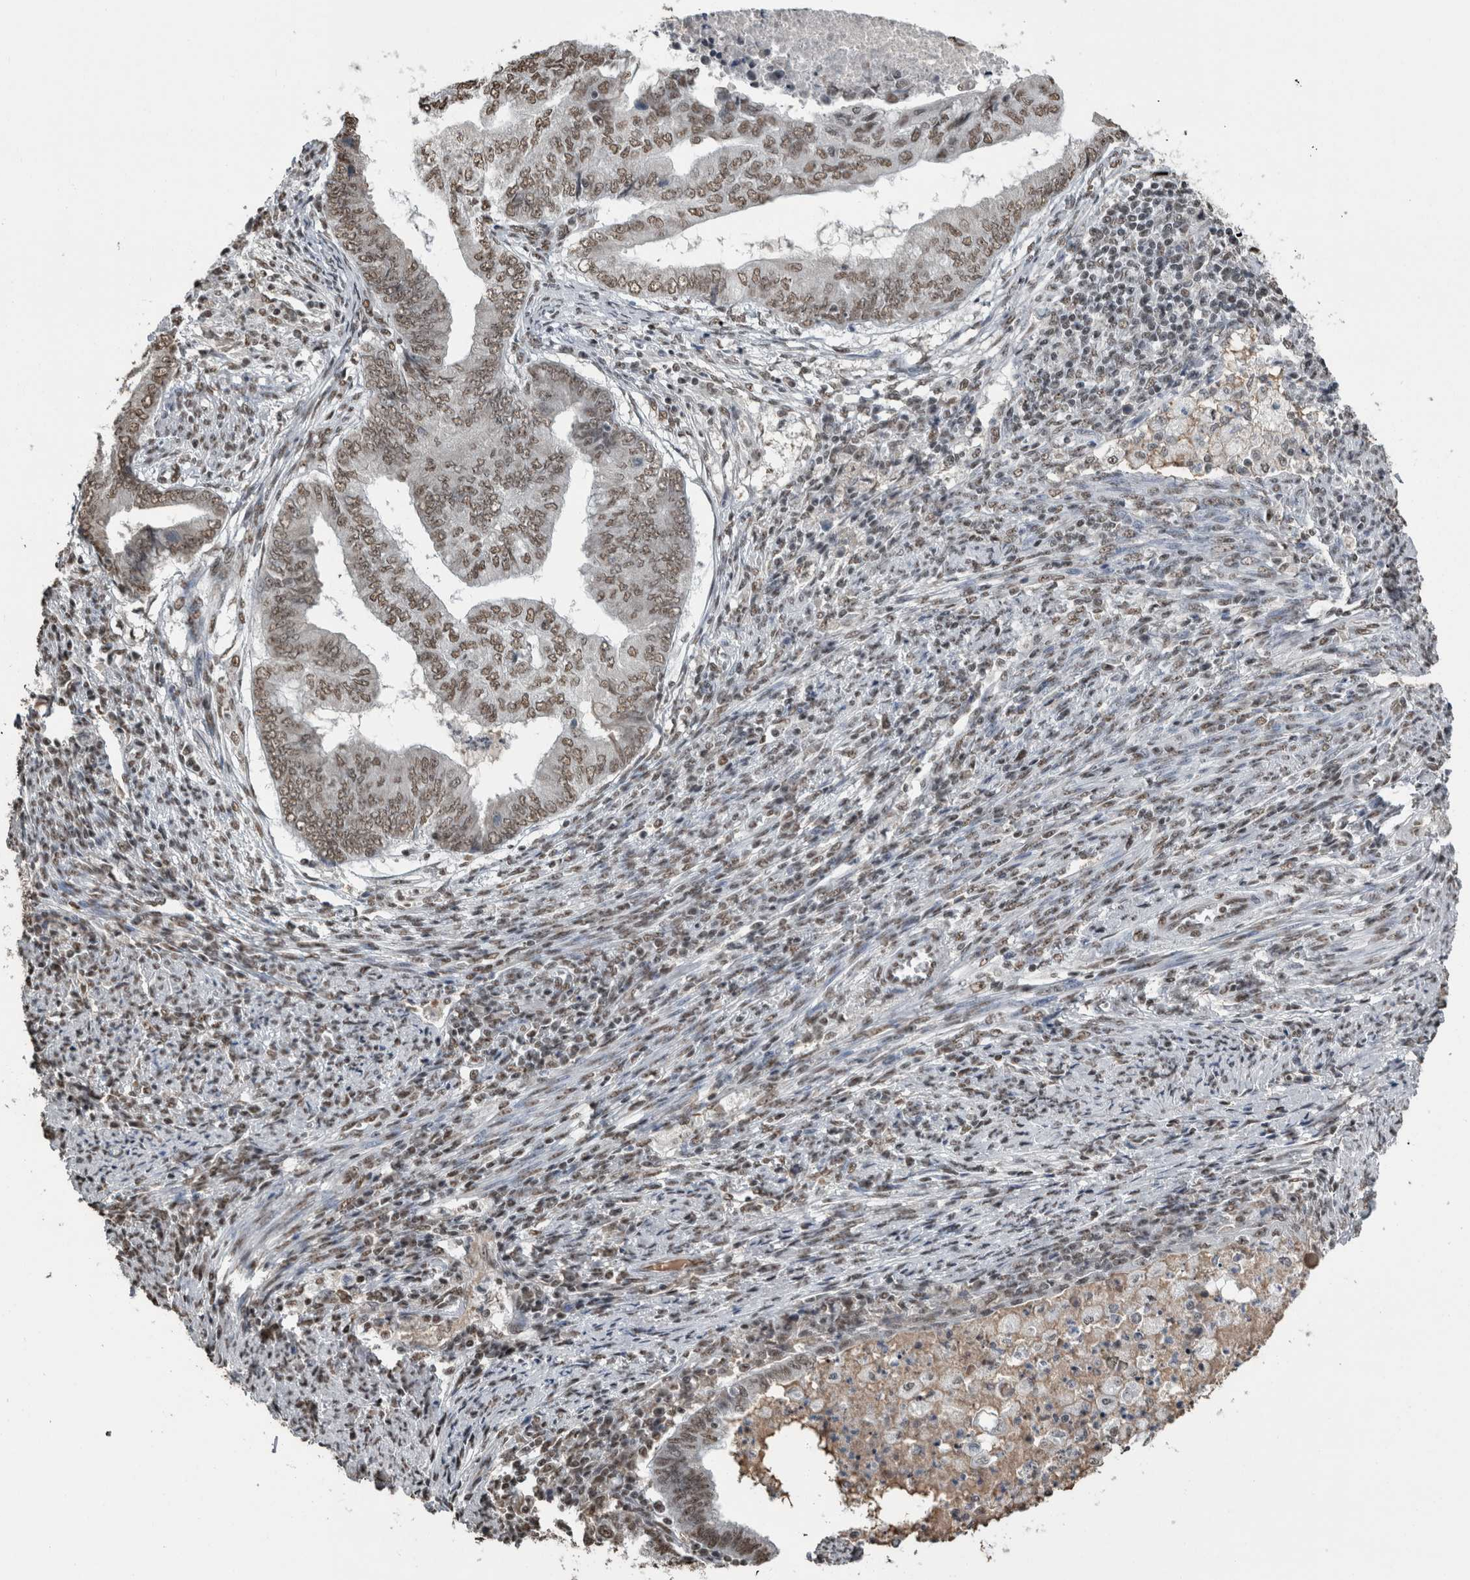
{"staining": {"intensity": "moderate", "quantity": ">75%", "location": "nuclear"}, "tissue": "endometrial cancer", "cell_type": "Tumor cells", "image_type": "cancer", "snomed": [{"axis": "morphology", "description": "Polyp, NOS"}, {"axis": "morphology", "description": "Adenocarcinoma, NOS"}, {"axis": "morphology", "description": "Adenoma, NOS"}, {"axis": "topography", "description": "Endometrium"}], "caption": "Moderate nuclear protein expression is seen in approximately >75% of tumor cells in endometrial cancer (polyp). The staining was performed using DAB (3,3'-diaminobenzidine), with brown indicating positive protein expression. Nuclei are stained blue with hematoxylin.", "gene": "TGS1", "patient": {"sex": "female", "age": 79}}